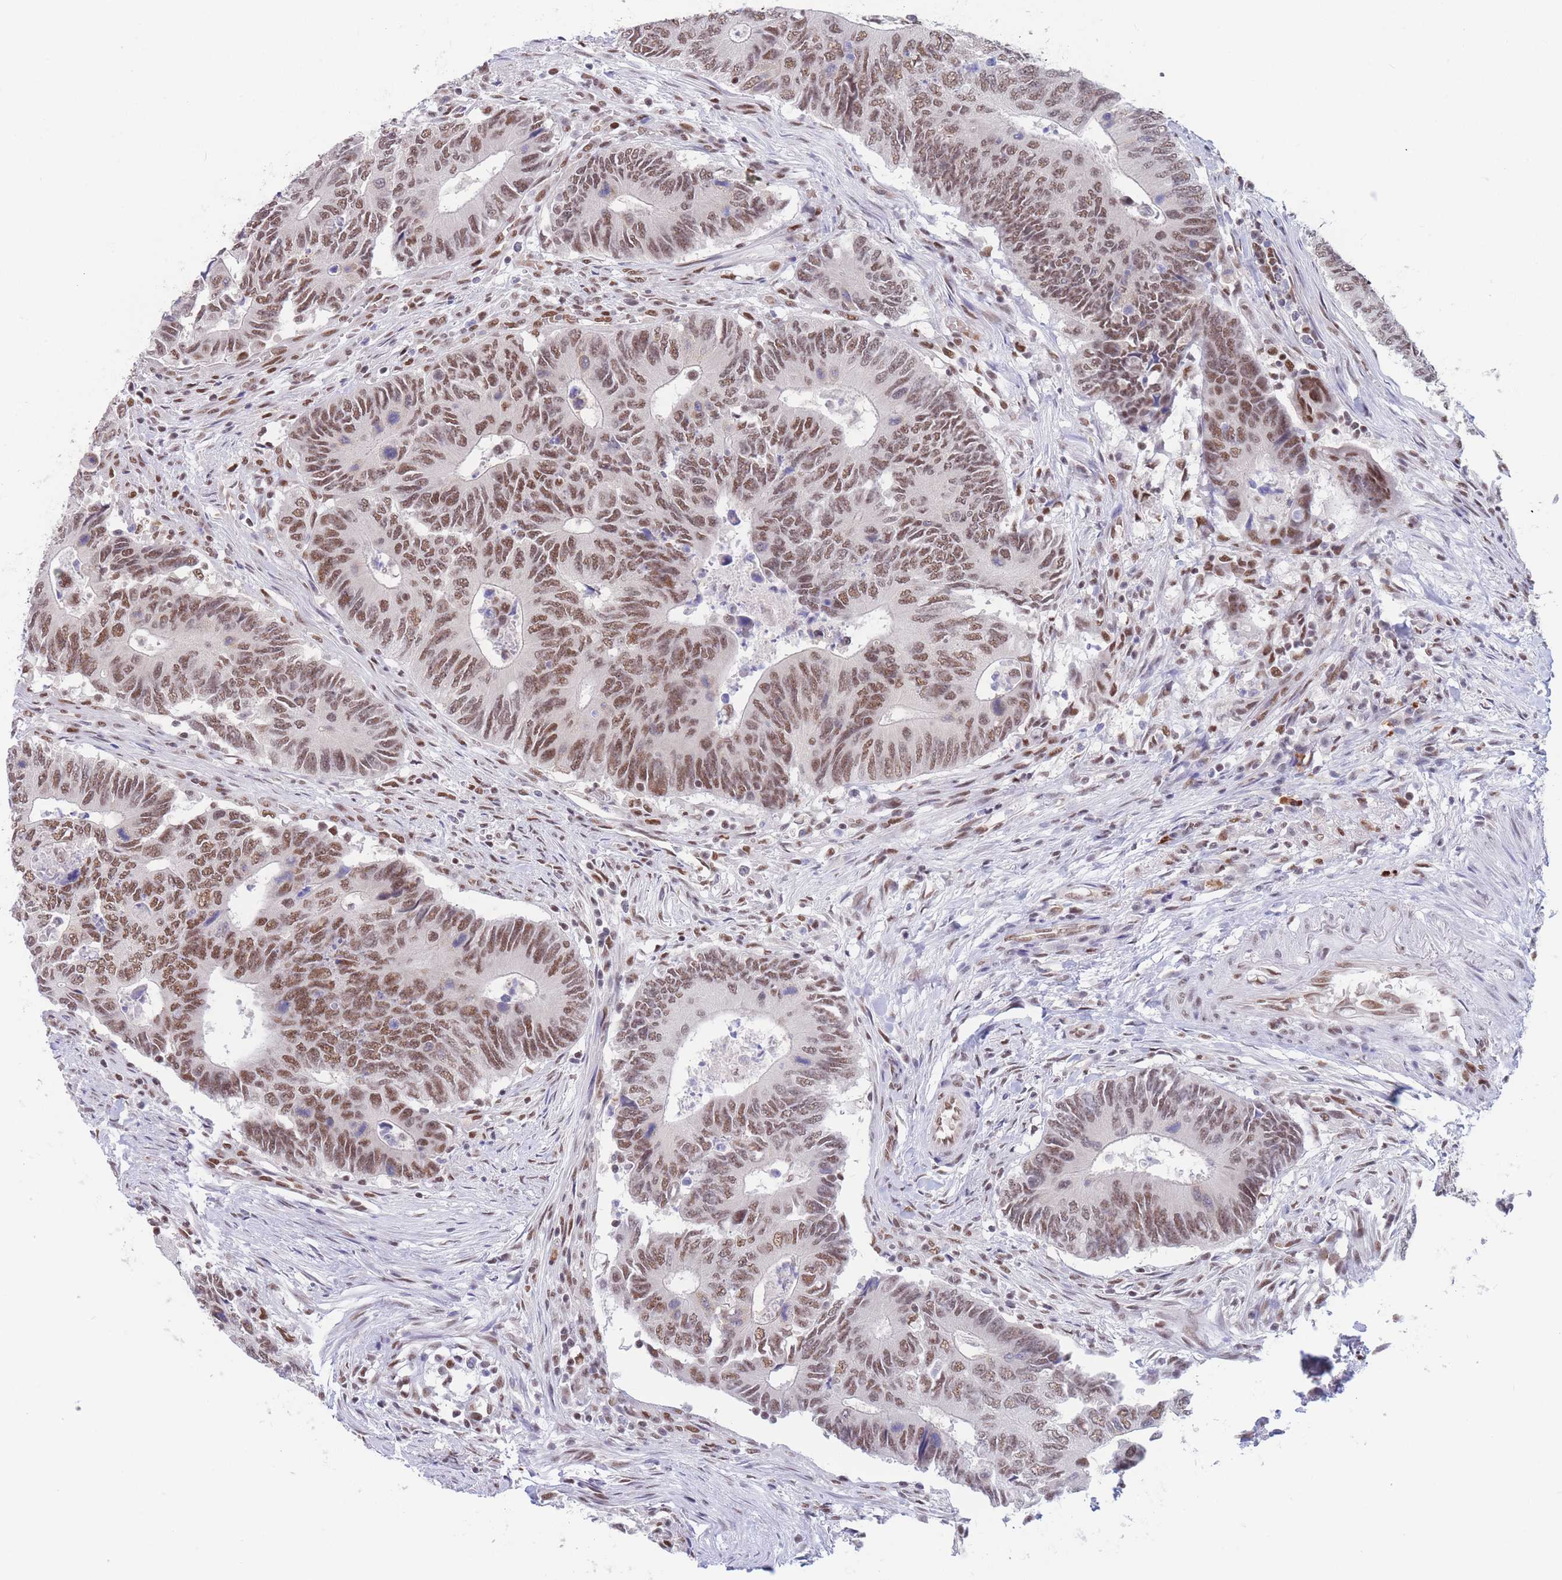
{"staining": {"intensity": "moderate", "quantity": ">75%", "location": "nuclear"}, "tissue": "colorectal cancer", "cell_type": "Tumor cells", "image_type": "cancer", "snomed": [{"axis": "morphology", "description": "Adenocarcinoma, NOS"}, {"axis": "topography", "description": "Colon"}], "caption": "High-power microscopy captured an IHC photomicrograph of colorectal cancer (adenocarcinoma), revealing moderate nuclear expression in approximately >75% of tumor cells.", "gene": "SMAD9", "patient": {"sex": "male", "age": 87}}